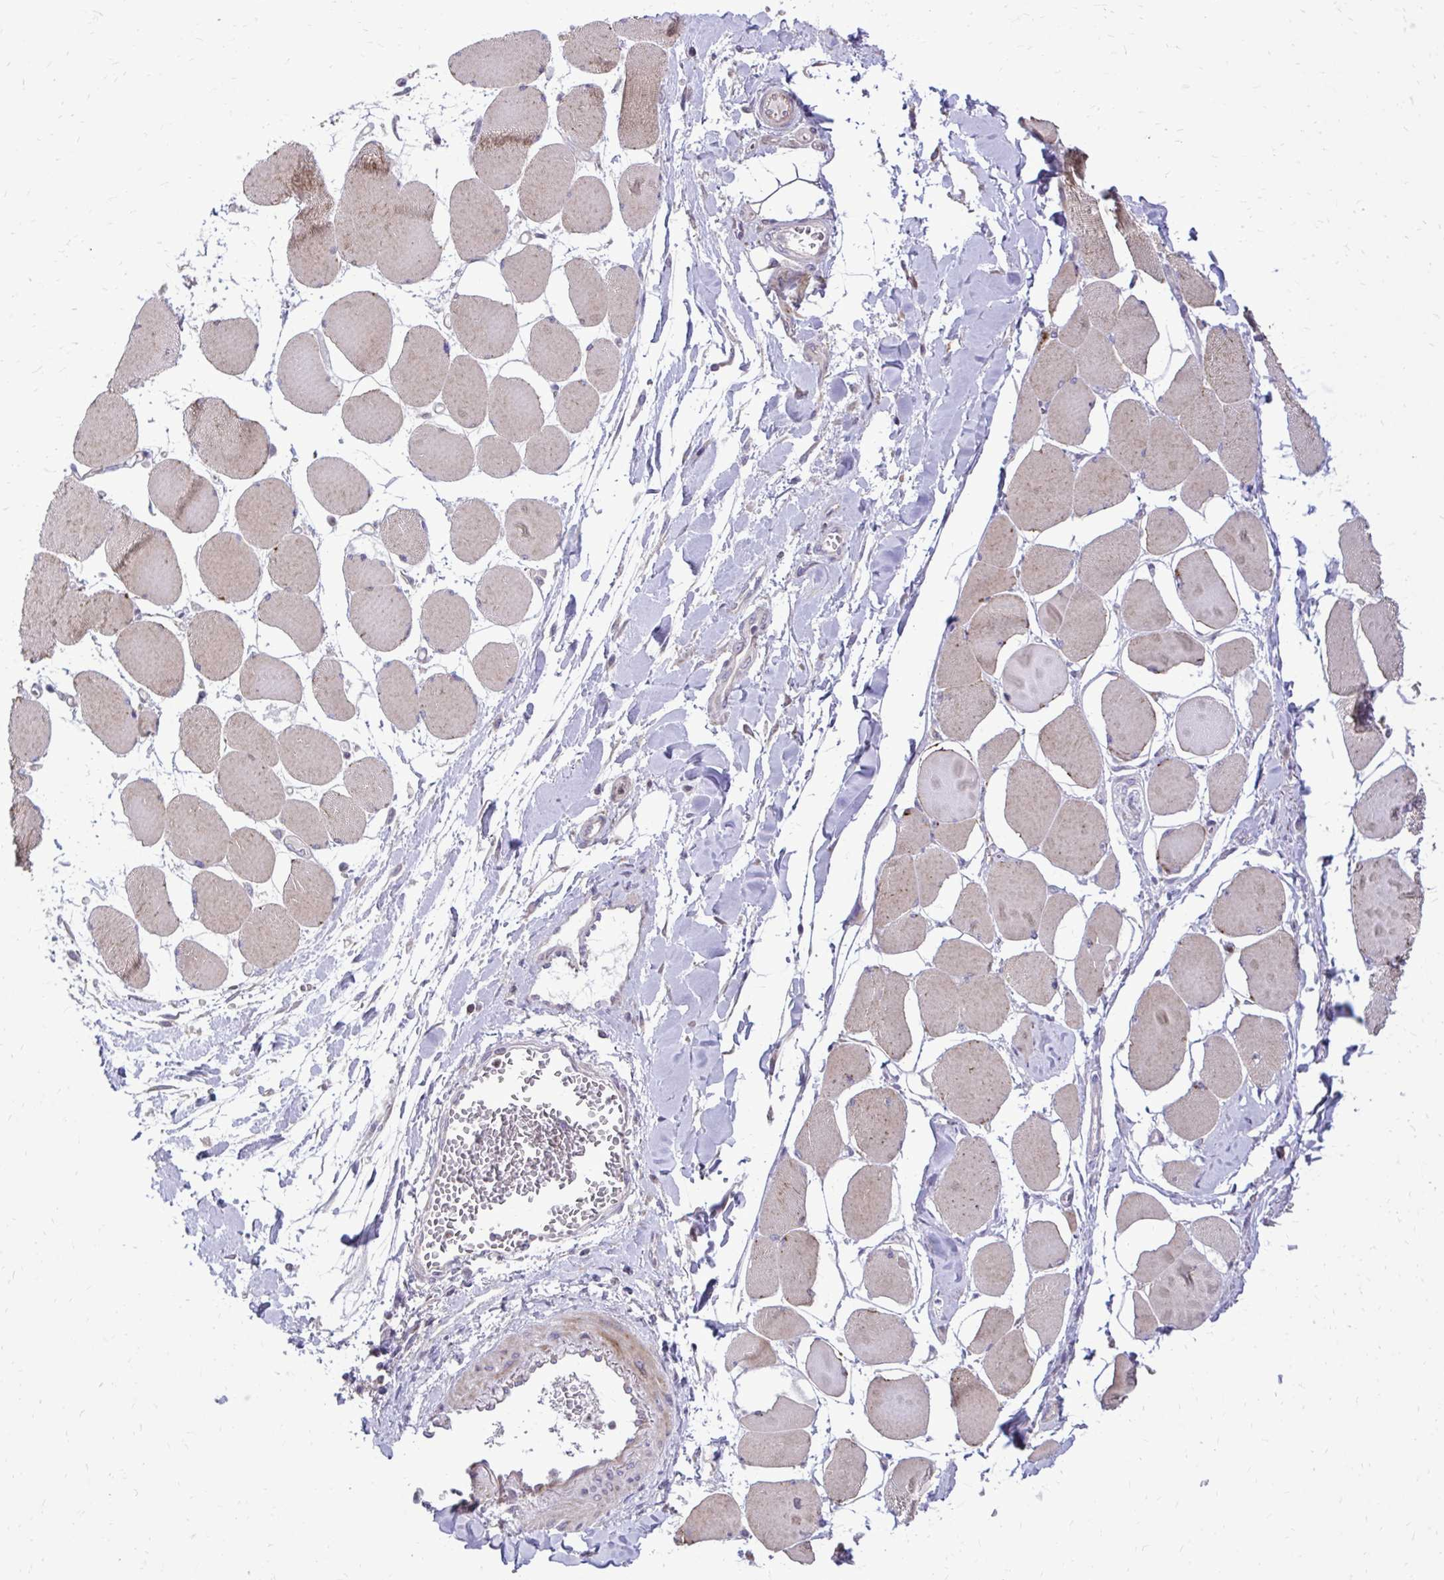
{"staining": {"intensity": "moderate", "quantity": "25%-75%", "location": "cytoplasmic/membranous"}, "tissue": "skeletal muscle", "cell_type": "Myocytes", "image_type": "normal", "snomed": [{"axis": "morphology", "description": "Normal tissue, NOS"}, {"axis": "topography", "description": "Skeletal muscle"}], "caption": "This histopathology image reveals unremarkable skeletal muscle stained with immunohistochemistry to label a protein in brown. The cytoplasmic/membranous of myocytes show moderate positivity for the protein. Nuclei are counter-stained blue.", "gene": "ABCC3", "patient": {"sex": "female", "age": 75}}